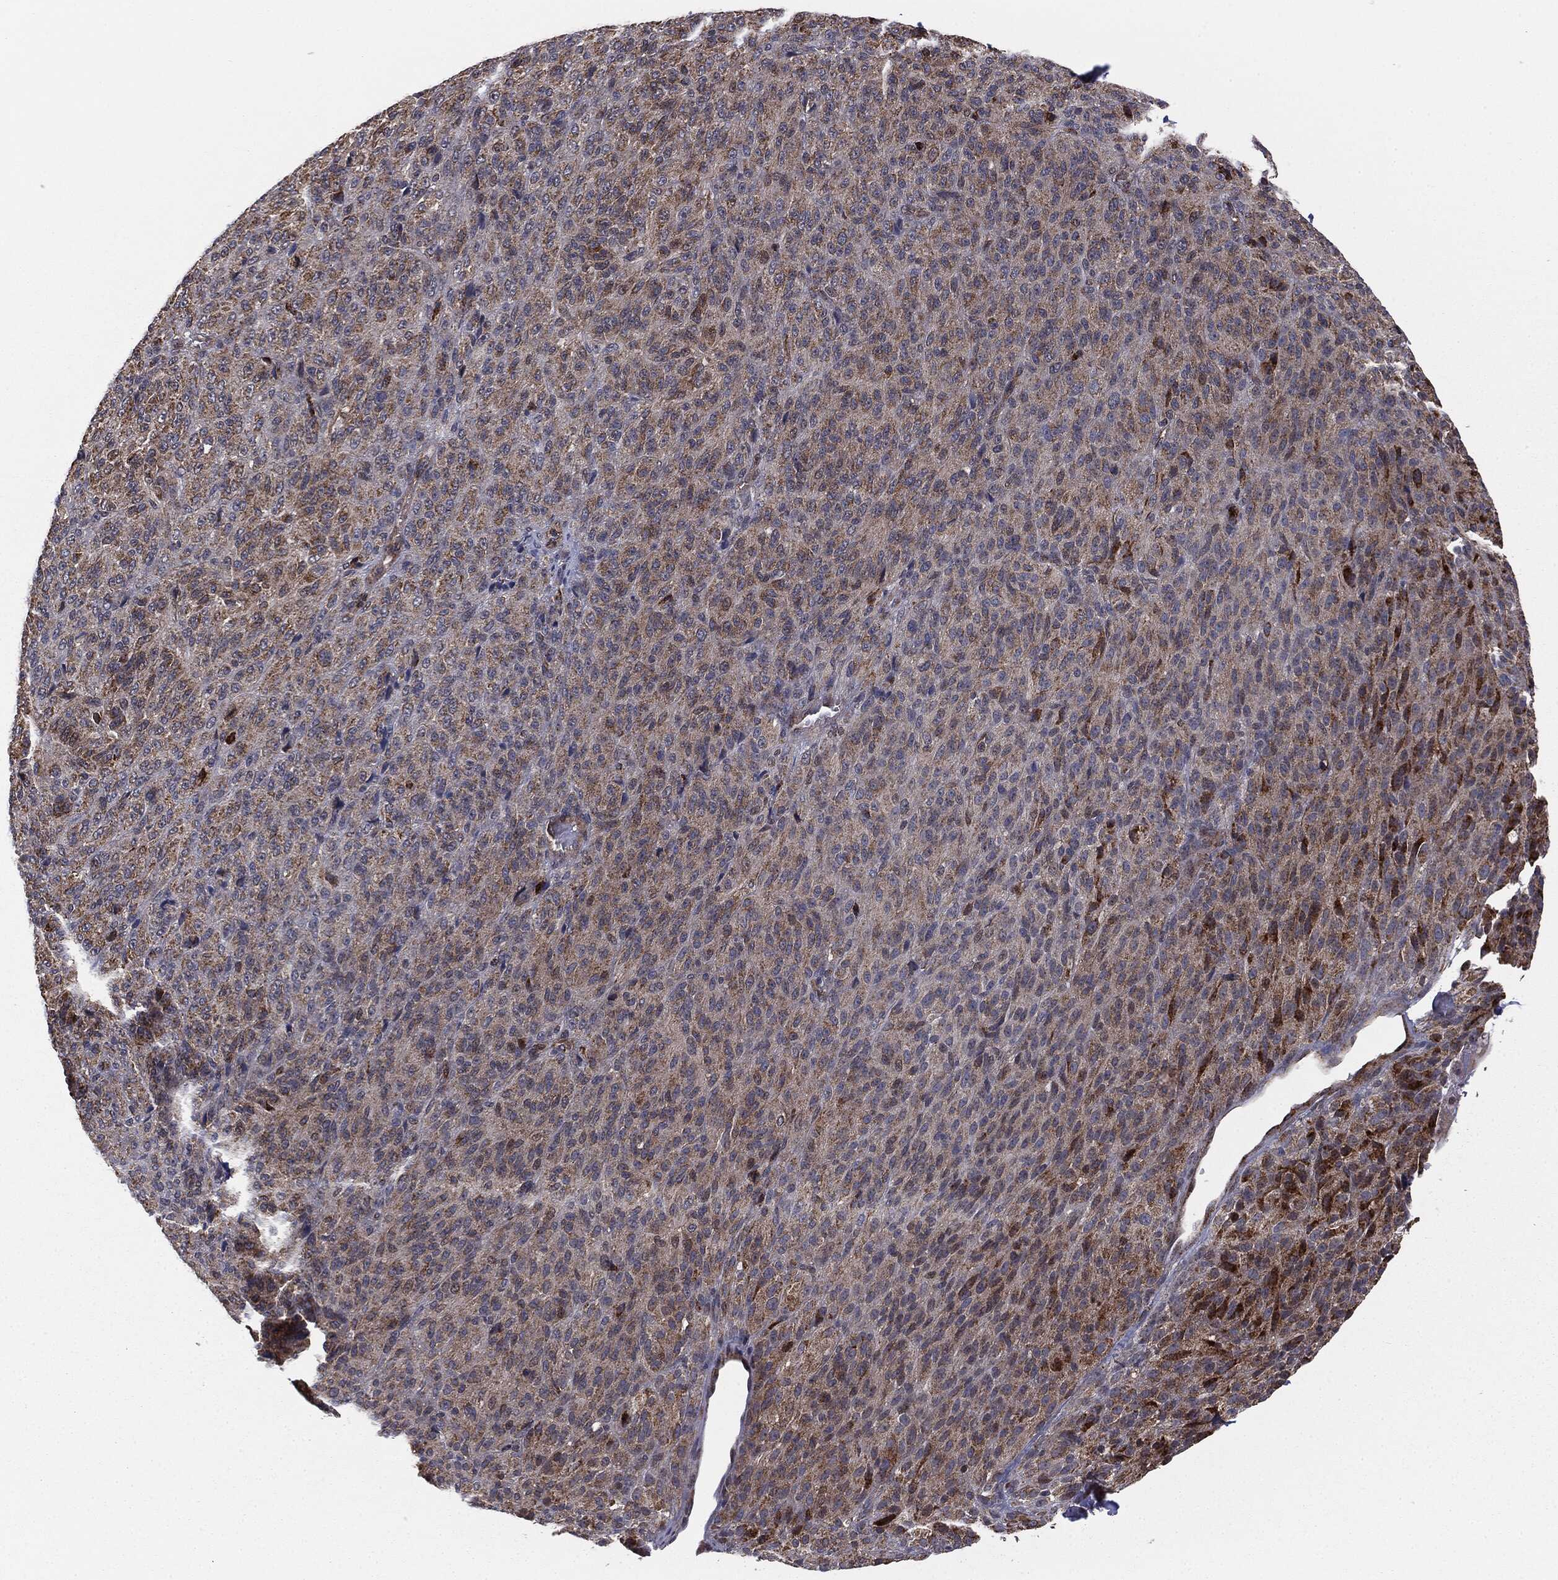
{"staining": {"intensity": "moderate", "quantity": ">75%", "location": "cytoplasmic/membranous"}, "tissue": "melanoma", "cell_type": "Tumor cells", "image_type": "cancer", "snomed": [{"axis": "morphology", "description": "Malignant melanoma, Metastatic site"}, {"axis": "topography", "description": "Brain"}], "caption": "IHC (DAB (3,3'-diaminobenzidine)) staining of human malignant melanoma (metastatic site) demonstrates moderate cytoplasmic/membranous protein positivity in approximately >75% of tumor cells.", "gene": "MTOR", "patient": {"sex": "female", "age": 56}}